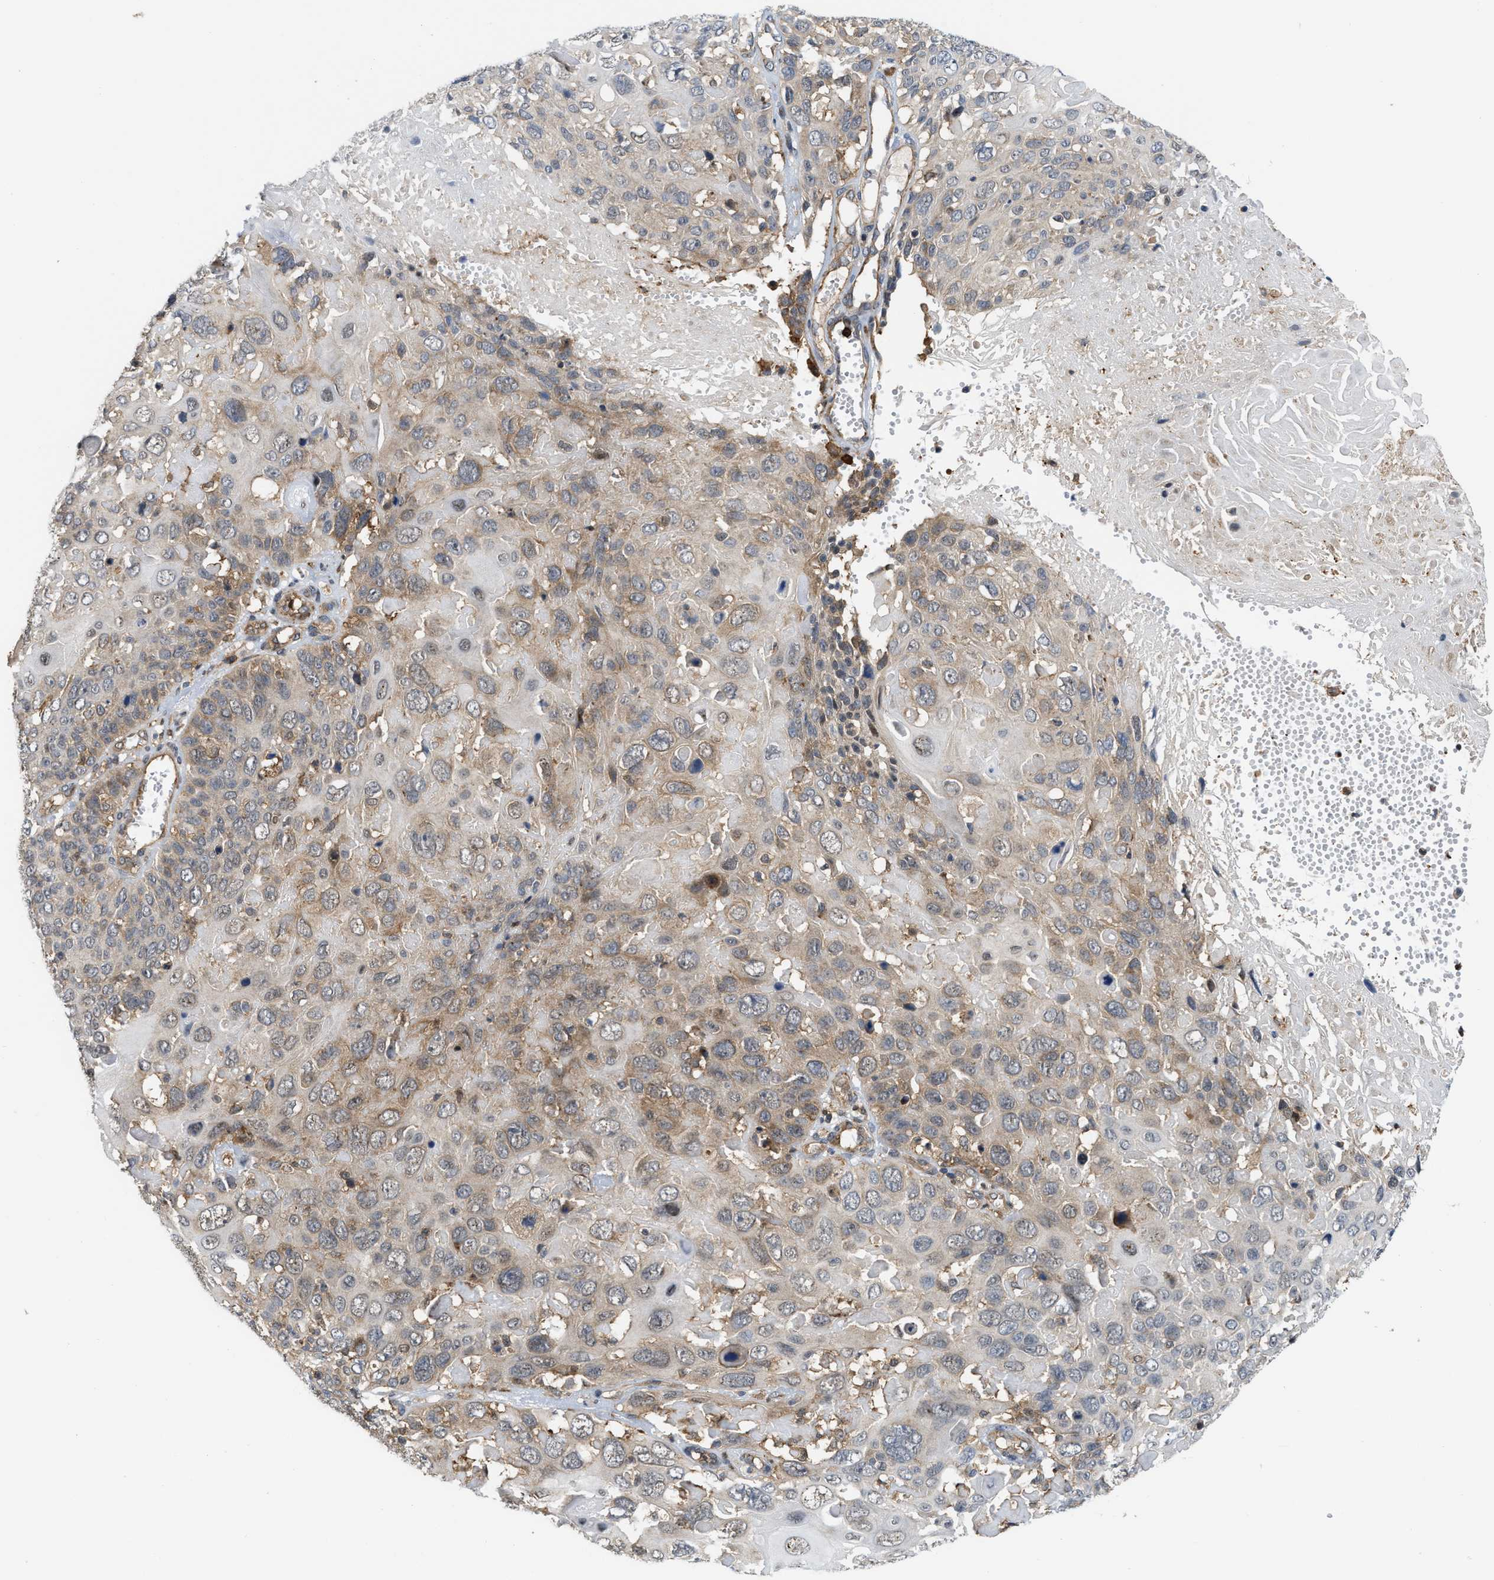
{"staining": {"intensity": "weak", "quantity": "25%-75%", "location": "cytoplasmic/membranous"}, "tissue": "cervical cancer", "cell_type": "Tumor cells", "image_type": "cancer", "snomed": [{"axis": "morphology", "description": "Squamous cell carcinoma, NOS"}, {"axis": "topography", "description": "Cervix"}], "caption": "High-power microscopy captured an IHC micrograph of cervical cancer, revealing weak cytoplasmic/membranous staining in approximately 25%-75% of tumor cells.", "gene": "IQCE", "patient": {"sex": "female", "age": 74}}